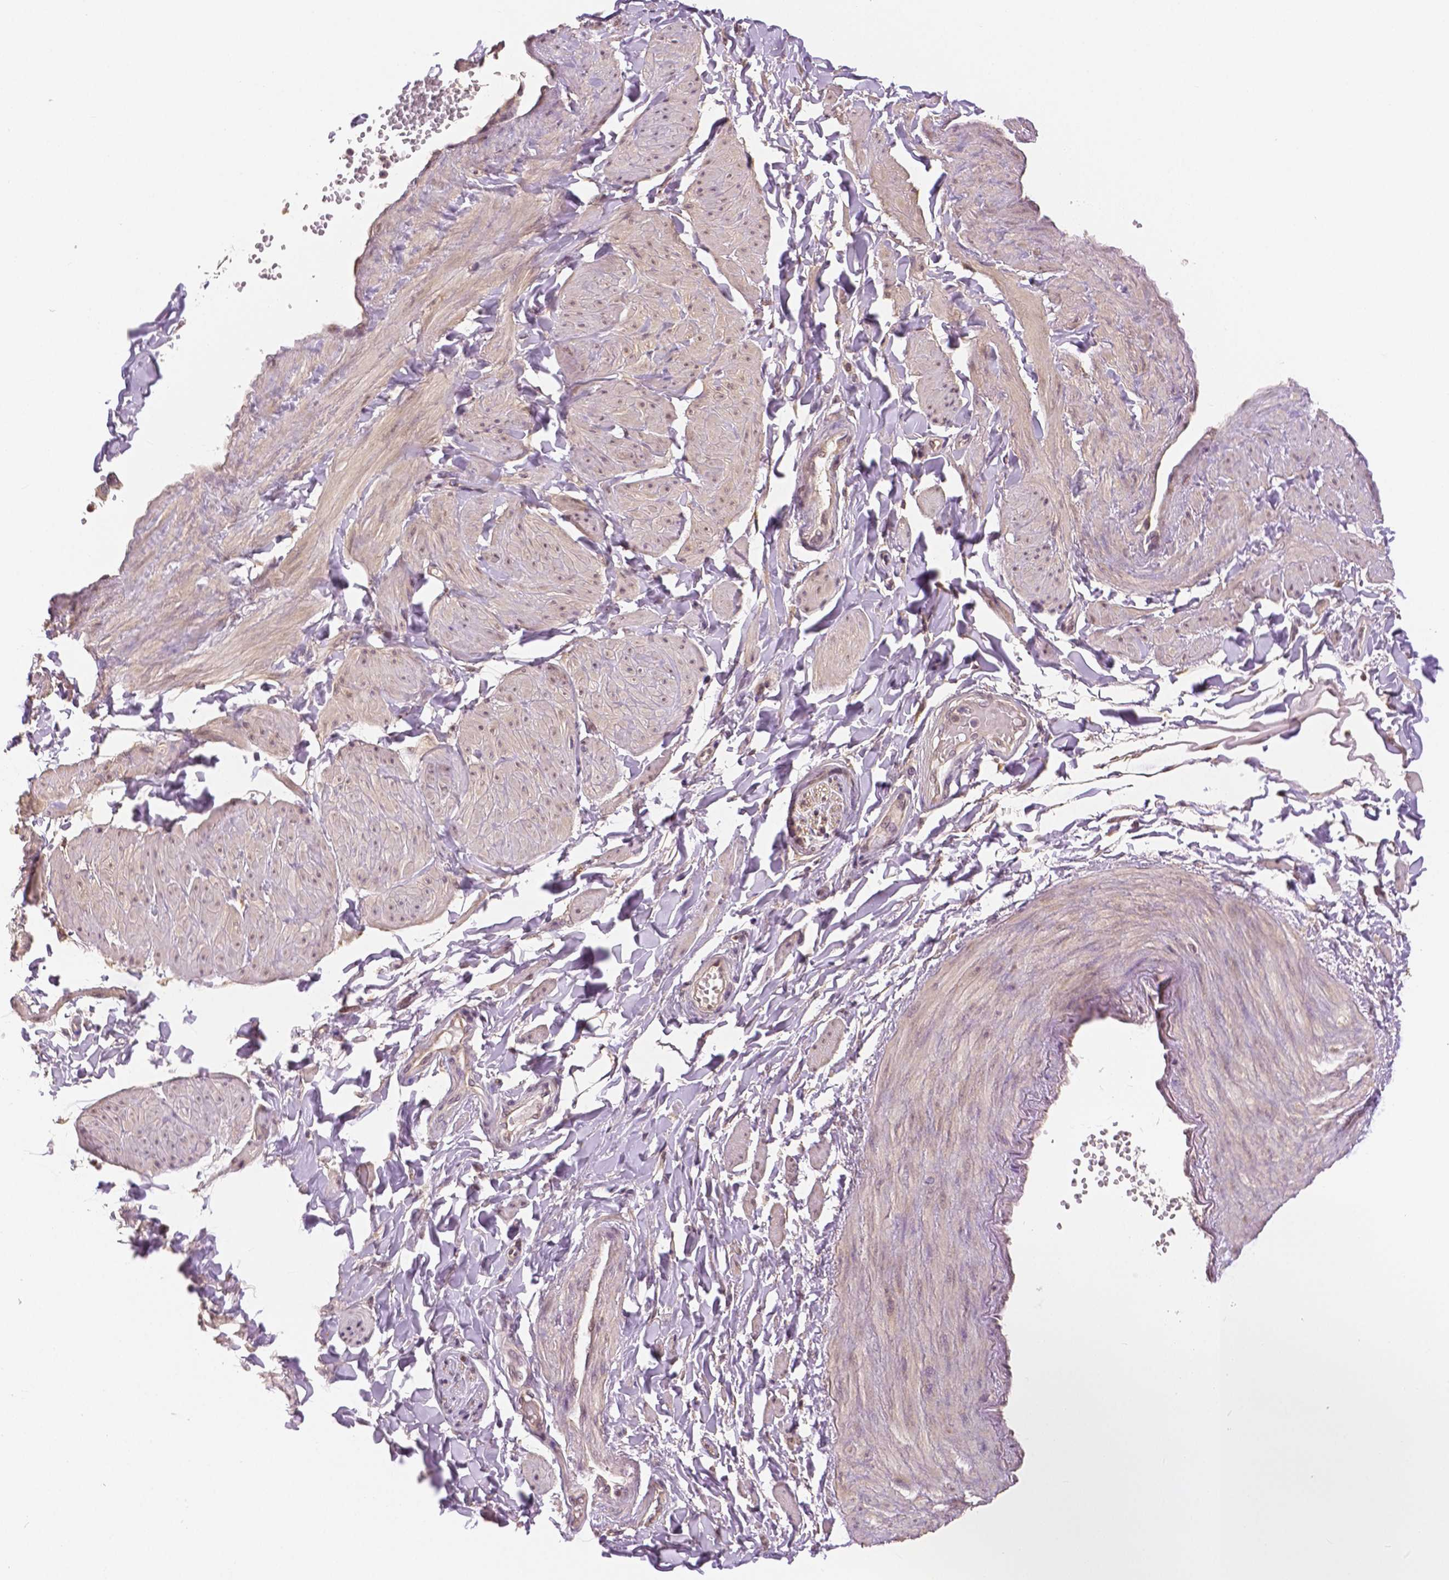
{"staining": {"intensity": "moderate", "quantity": "<25%", "location": "cytoplasmic/membranous"}, "tissue": "adipose tissue", "cell_type": "Adipocytes", "image_type": "normal", "snomed": [{"axis": "morphology", "description": "Normal tissue, NOS"}, {"axis": "topography", "description": "Epididymis"}, {"axis": "topography", "description": "Peripheral nerve tissue"}], "caption": "The immunohistochemical stain shows moderate cytoplasmic/membranous staining in adipocytes of unremarkable adipose tissue.", "gene": "MAP1LC3B", "patient": {"sex": "male", "age": 32}}